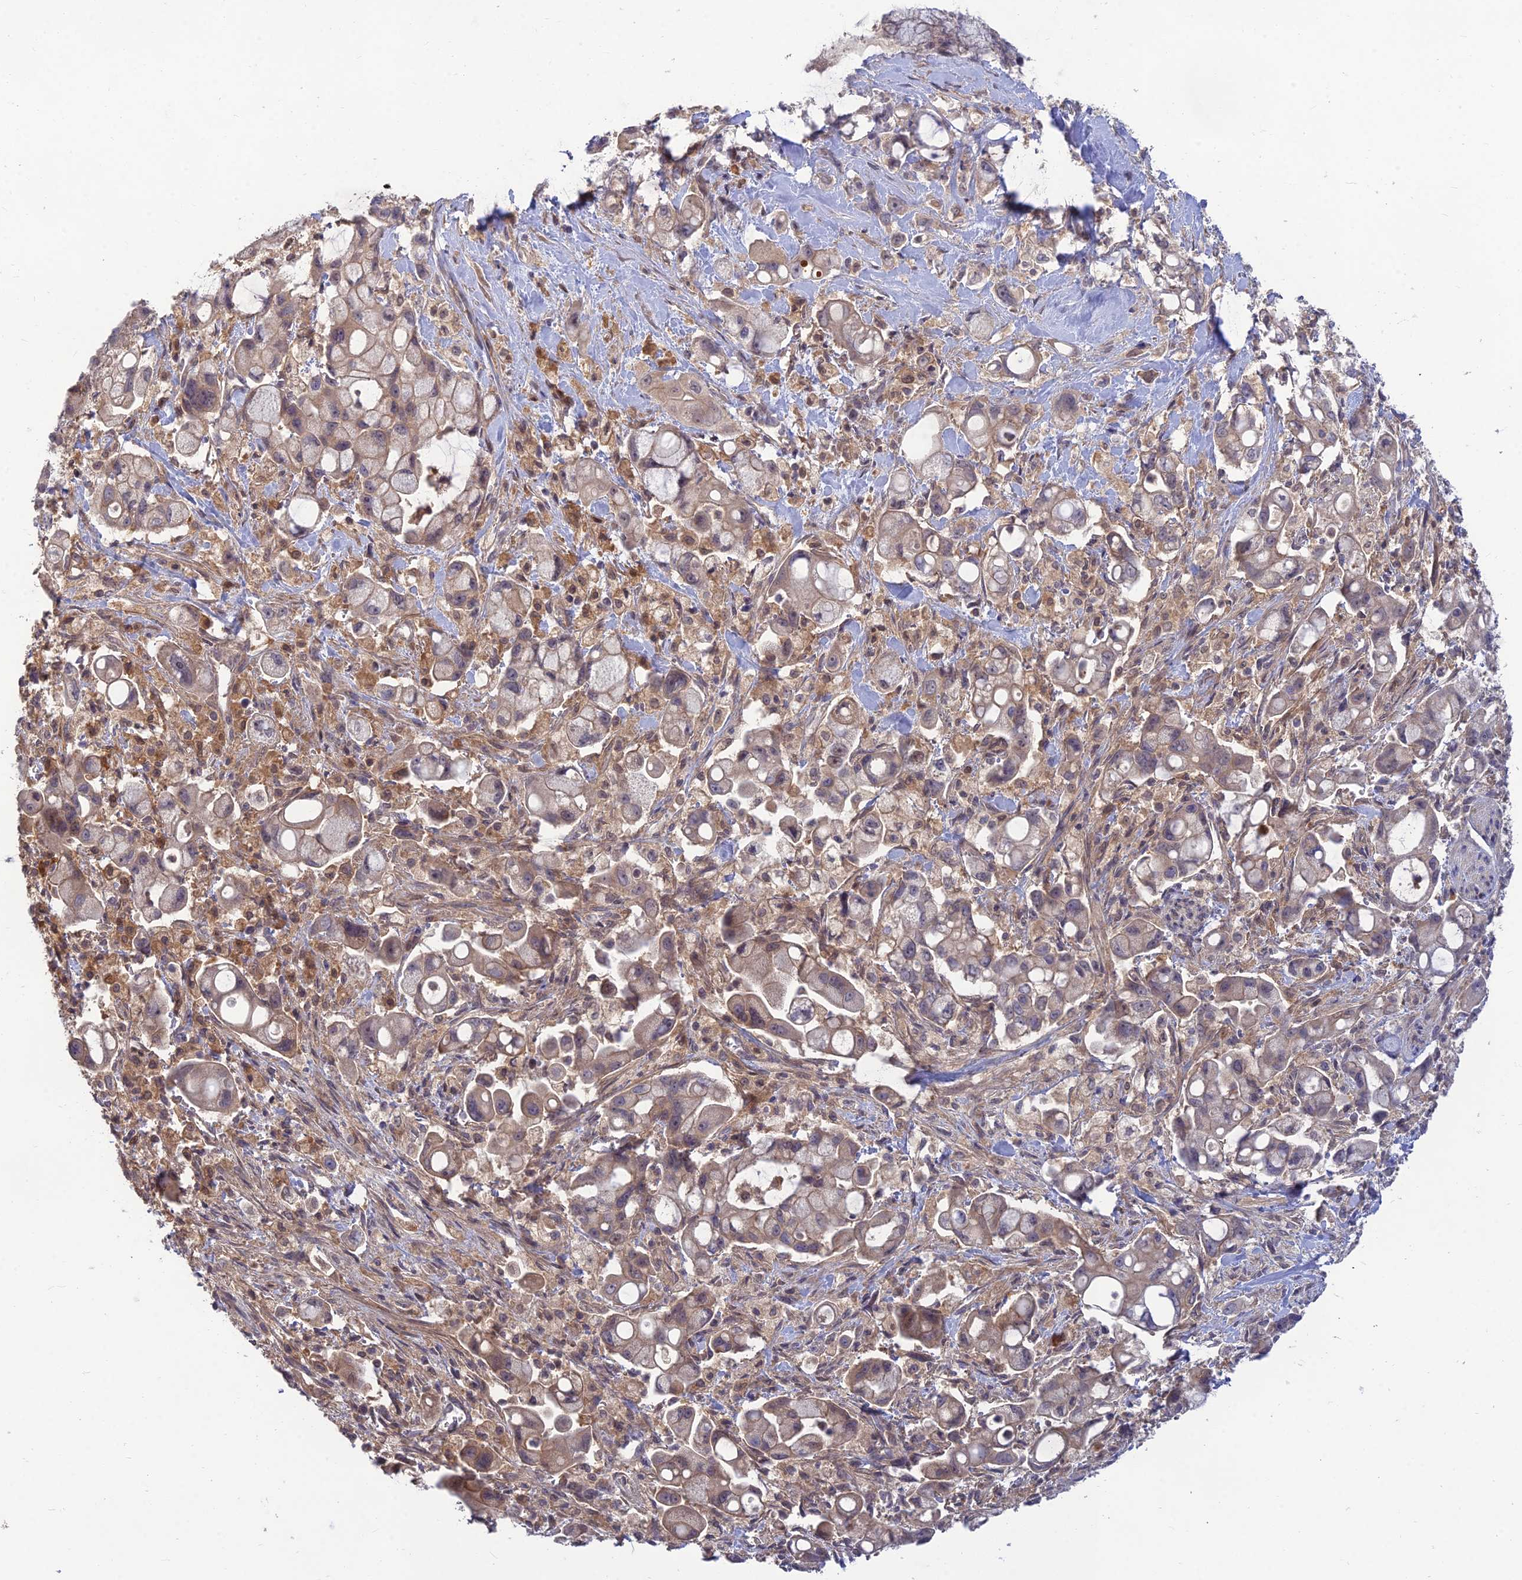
{"staining": {"intensity": "weak", "quantity": "25%-75%", "location": "cytoplasmic/membranous"}, "tissue": "pancreatic cancer", "cell_type": "Tumor cells", "image_type": "cancer", "snomed": [{"axis": "morphology", "description": "Adenocarcinoma, NOS"}, {"axis": "topography", "description": "Pancreas"}], "caption": "Human pancreatic cancer stained with a brown dye exhibits weak cytoplasmic/membranous positive positivity in approximately 25%-75% of tumor cells.", "gene": "FAM151B", "patient": {"sex": "male", "age": 68}}